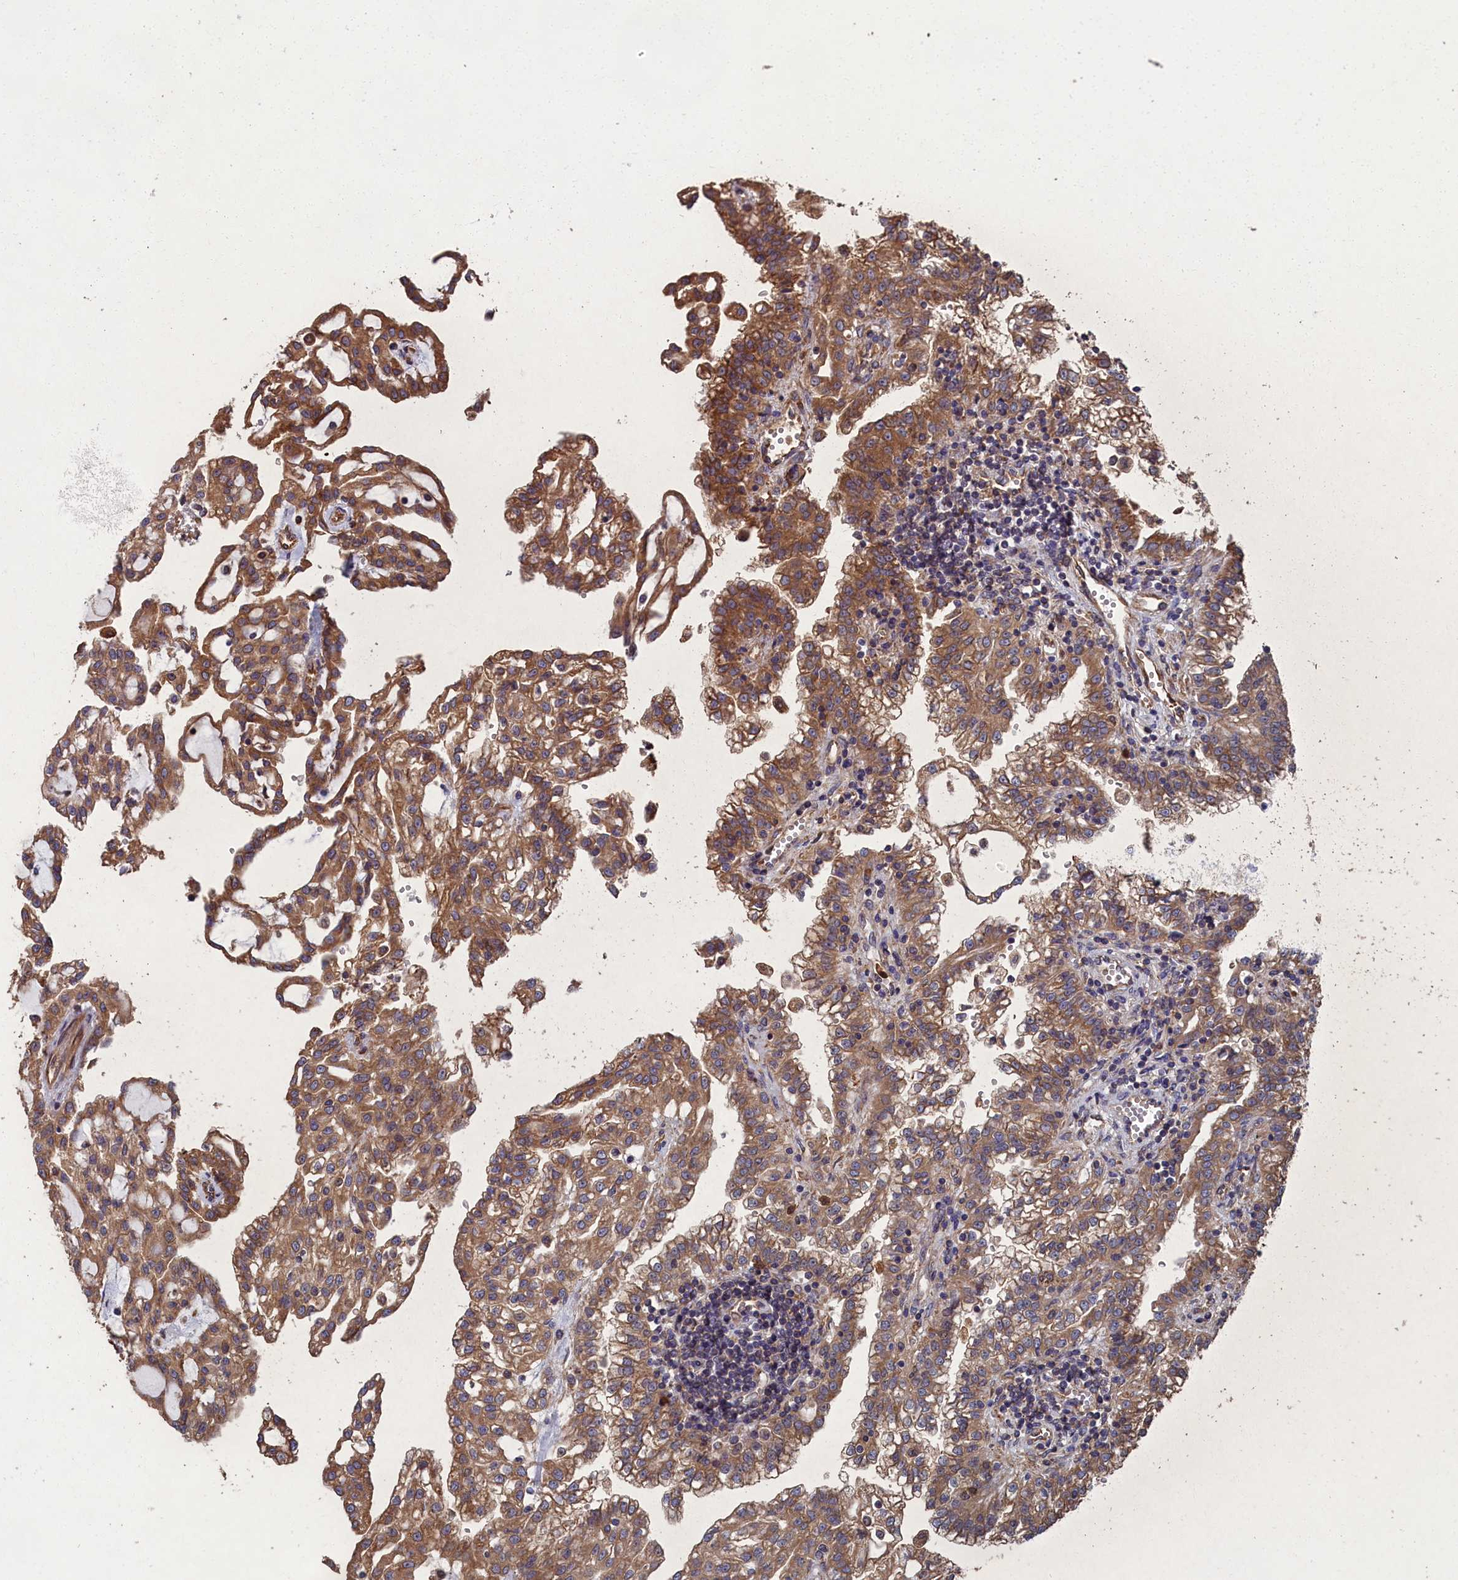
{"staining": {"intensity": "moderate", "quantity": ">75%", "location": "cytoplasmic/membranous"}, "tissue": "renal cancer", "cell_type": "Tumor cells", "image_type": "cancer", "snomed": [{"axis": "morphology", "description": "Adenocarcinoma, NOS"}, {"axis": "topography", "description": "Kidney"}], "caption": "The histopathology image demonstrates immunohistochemical staining of renal adenocarcinoma. There is moderate cytoplasmic/membranous staining is seen in approximately >75% of tumor cells.", "gene": "CCDC124", "patient": {"sex": "male", "age": 63}}